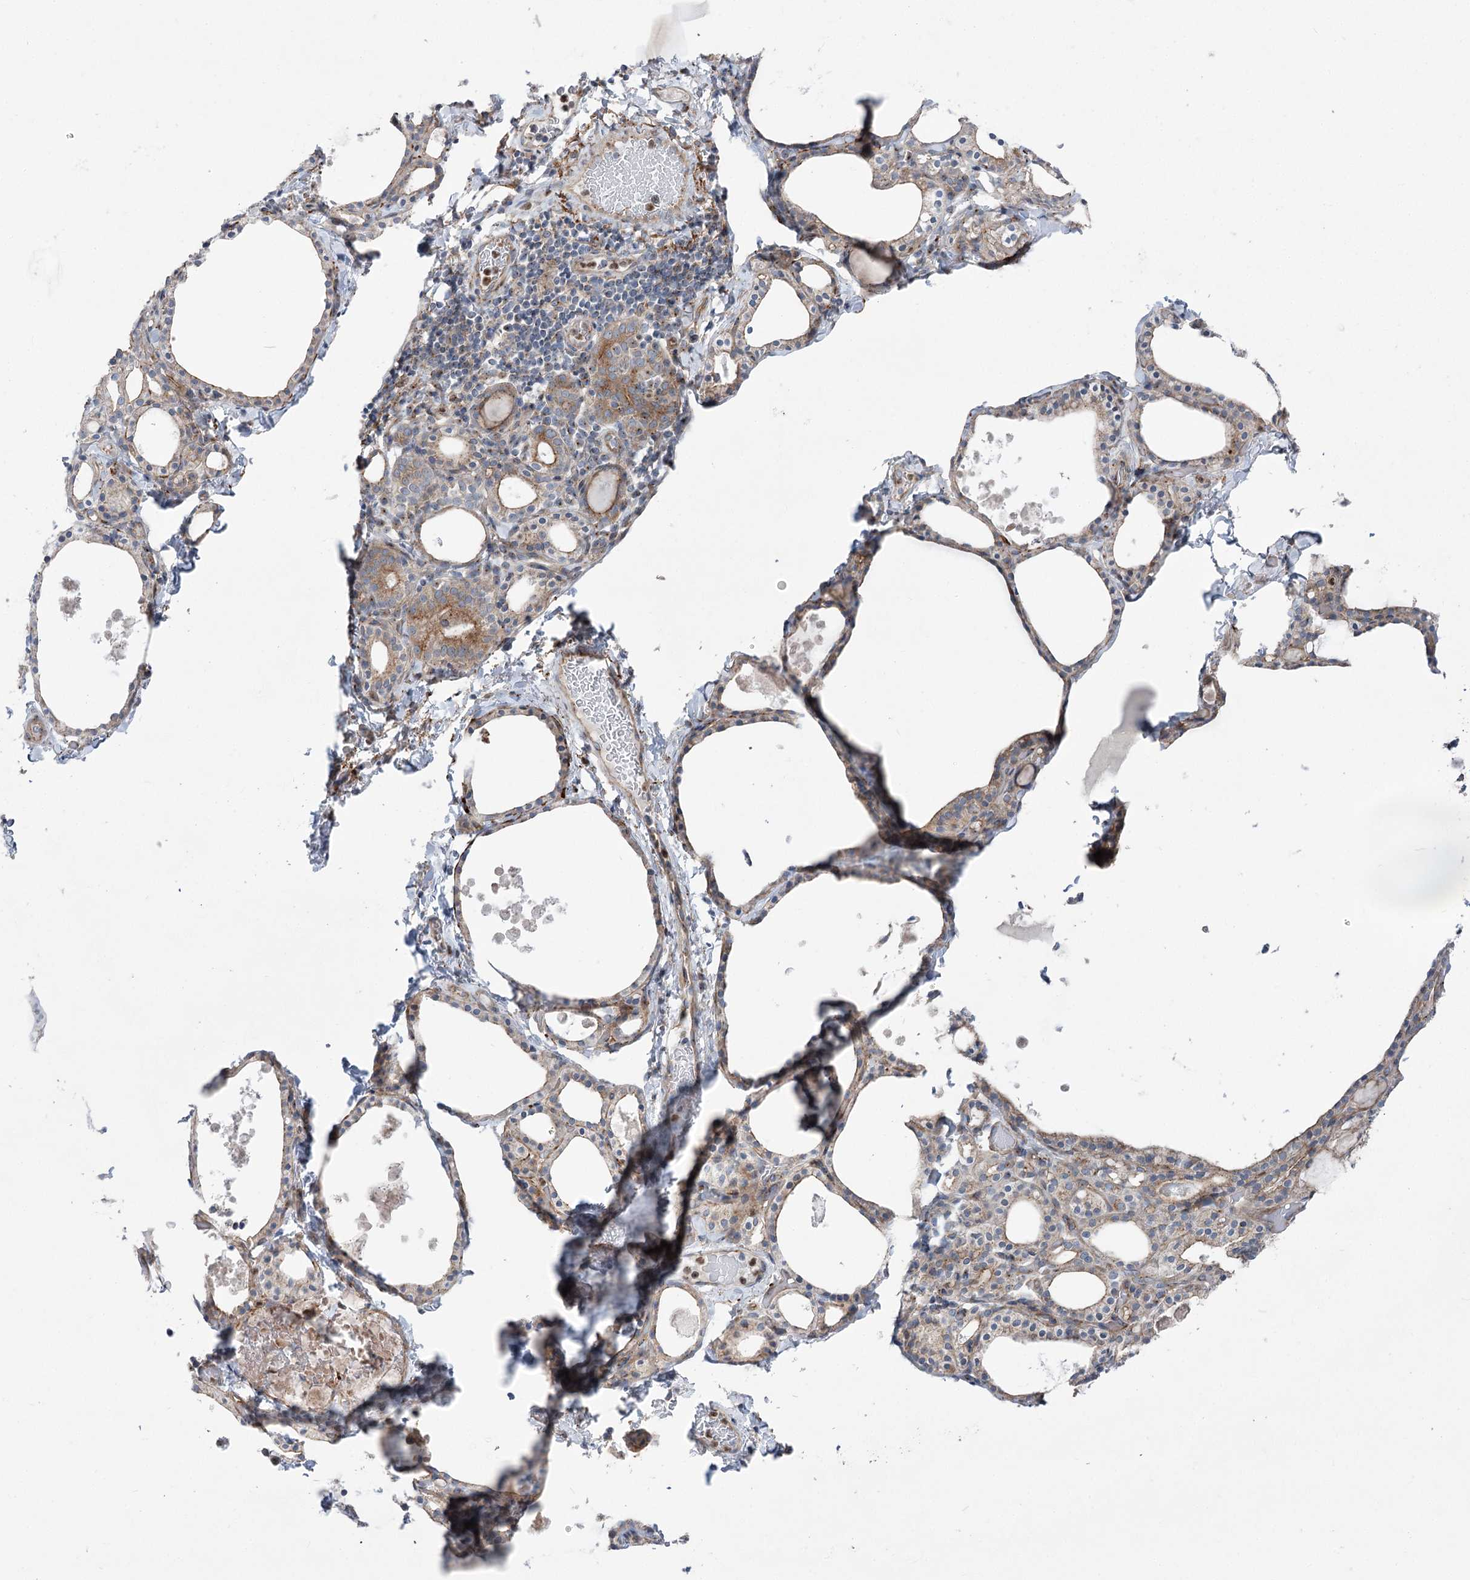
{"staining": {"intensity": "weak", "quantity": ">75%", "location": "cytoplasmic/membranous"}, "tissue": "thyroid gland", "cell_type": "Glandular cells", "image_type": "normal", "snomed": [{"axis": "morphology", "description": "Normal tissue, NOS"}, {"axis": "topography", "description": "Thyroid gland"}], "caption": "Immunohistochemistry (IHC) photomicrograph of benign thyroid gland stained for a protein (brown), which shows low levels of weak cytoplasmic/membranous positivity in approximately >75% of glandular cells.", "gene": "SCN11A", "patient": {"sex": "male", "age": 56}}